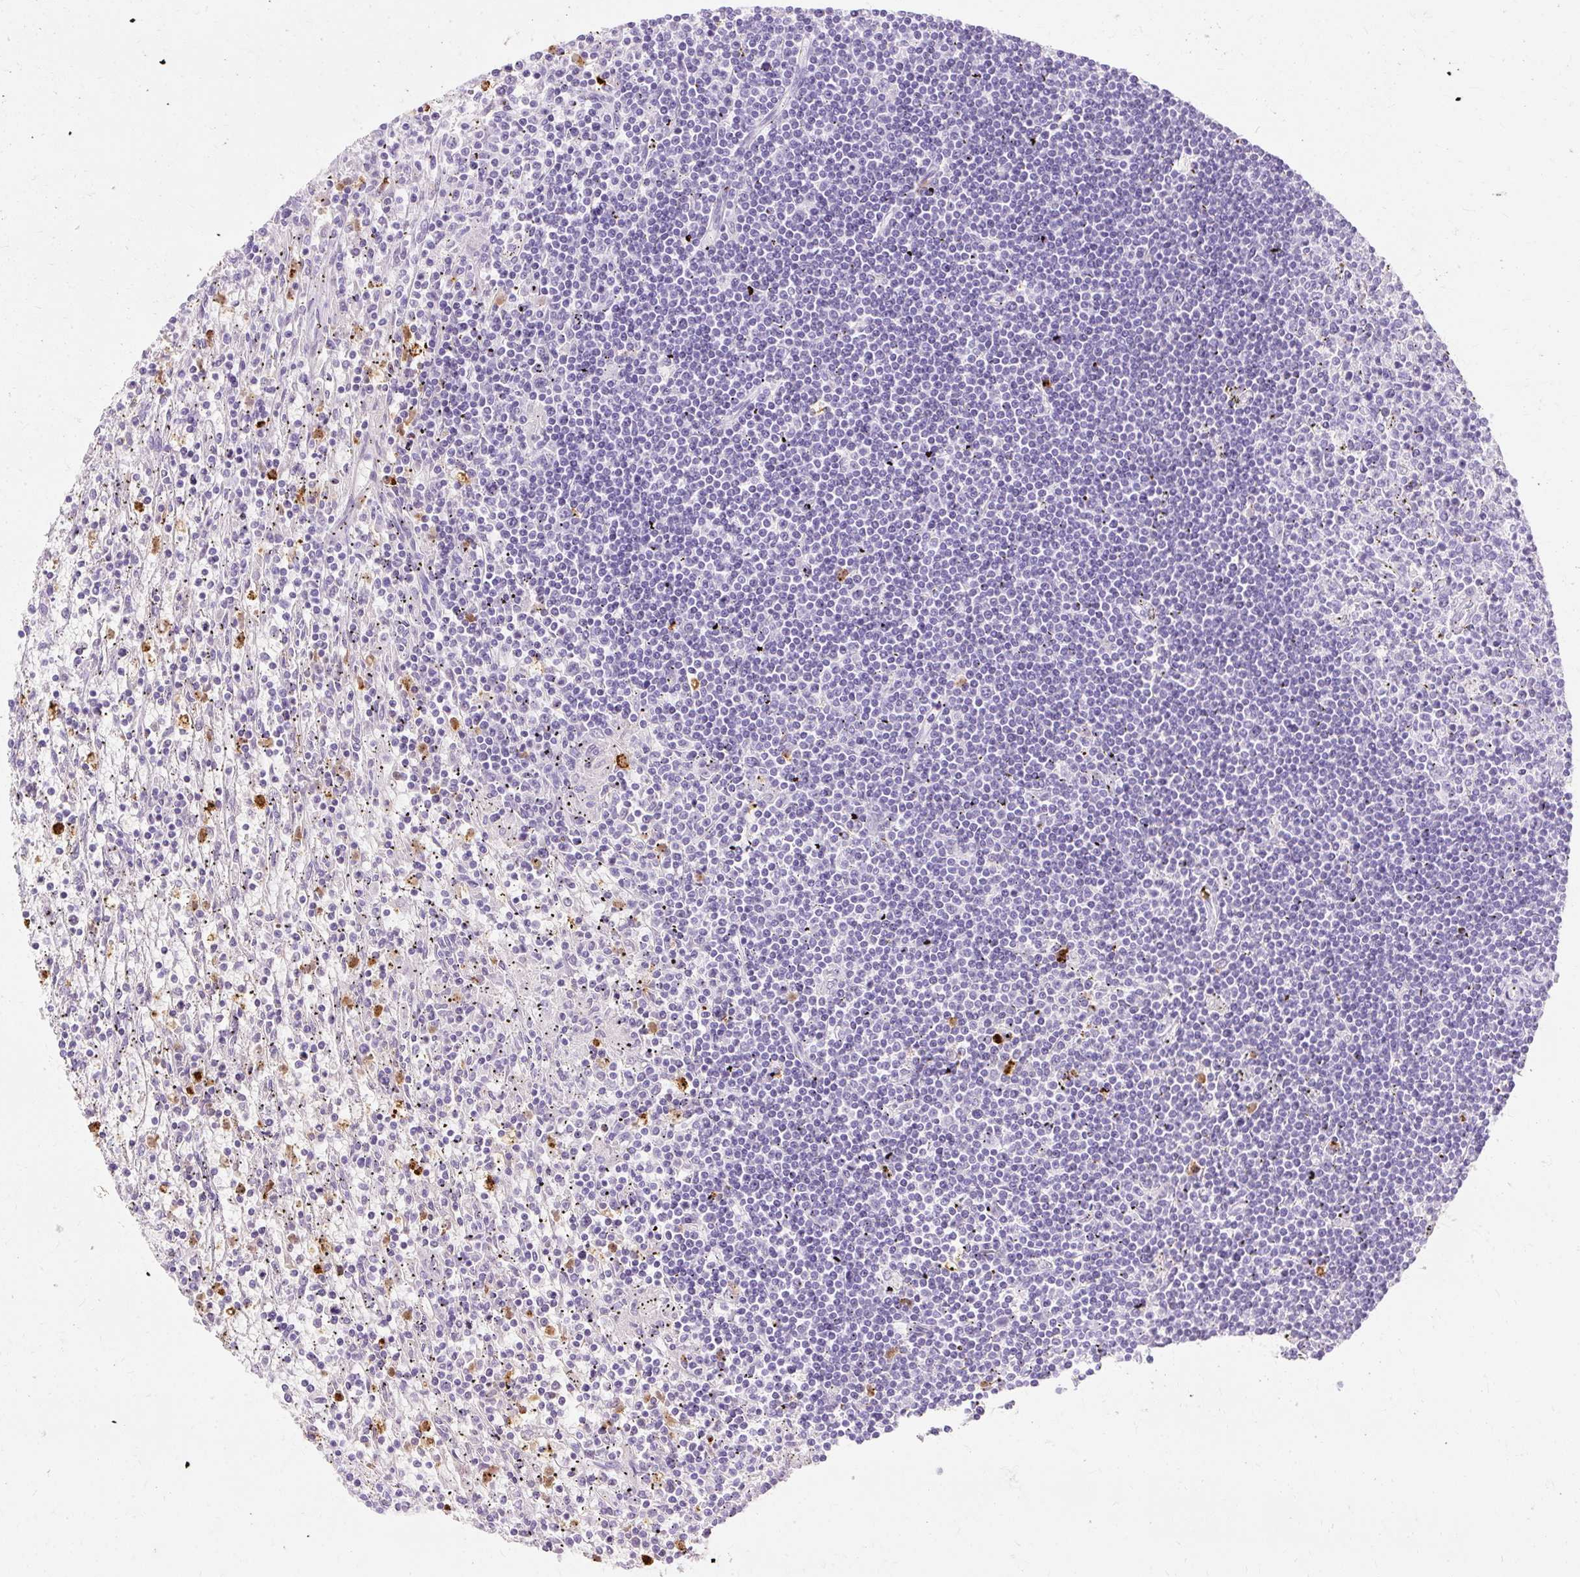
{"staining": {"intensity": "negative", "quantity": "none", "location": "none"}, "tissue": "lymphoma", "cell_type": "Tumor cells", "image_type": "cancer", "snomed": [{"axis": "morphology", "description": "Malignant lymphoma, non-Hodgkin's type, Low grade"}, {"axis": "topography", "description": "Spleen"}], "caption": "Tumor cells are negative for brown protein staining in malignant lymphoma, non-Hodgkin's type (low-grade).", "gene": "DEFA1", "patient": {"sex": "male", "age": 76}}